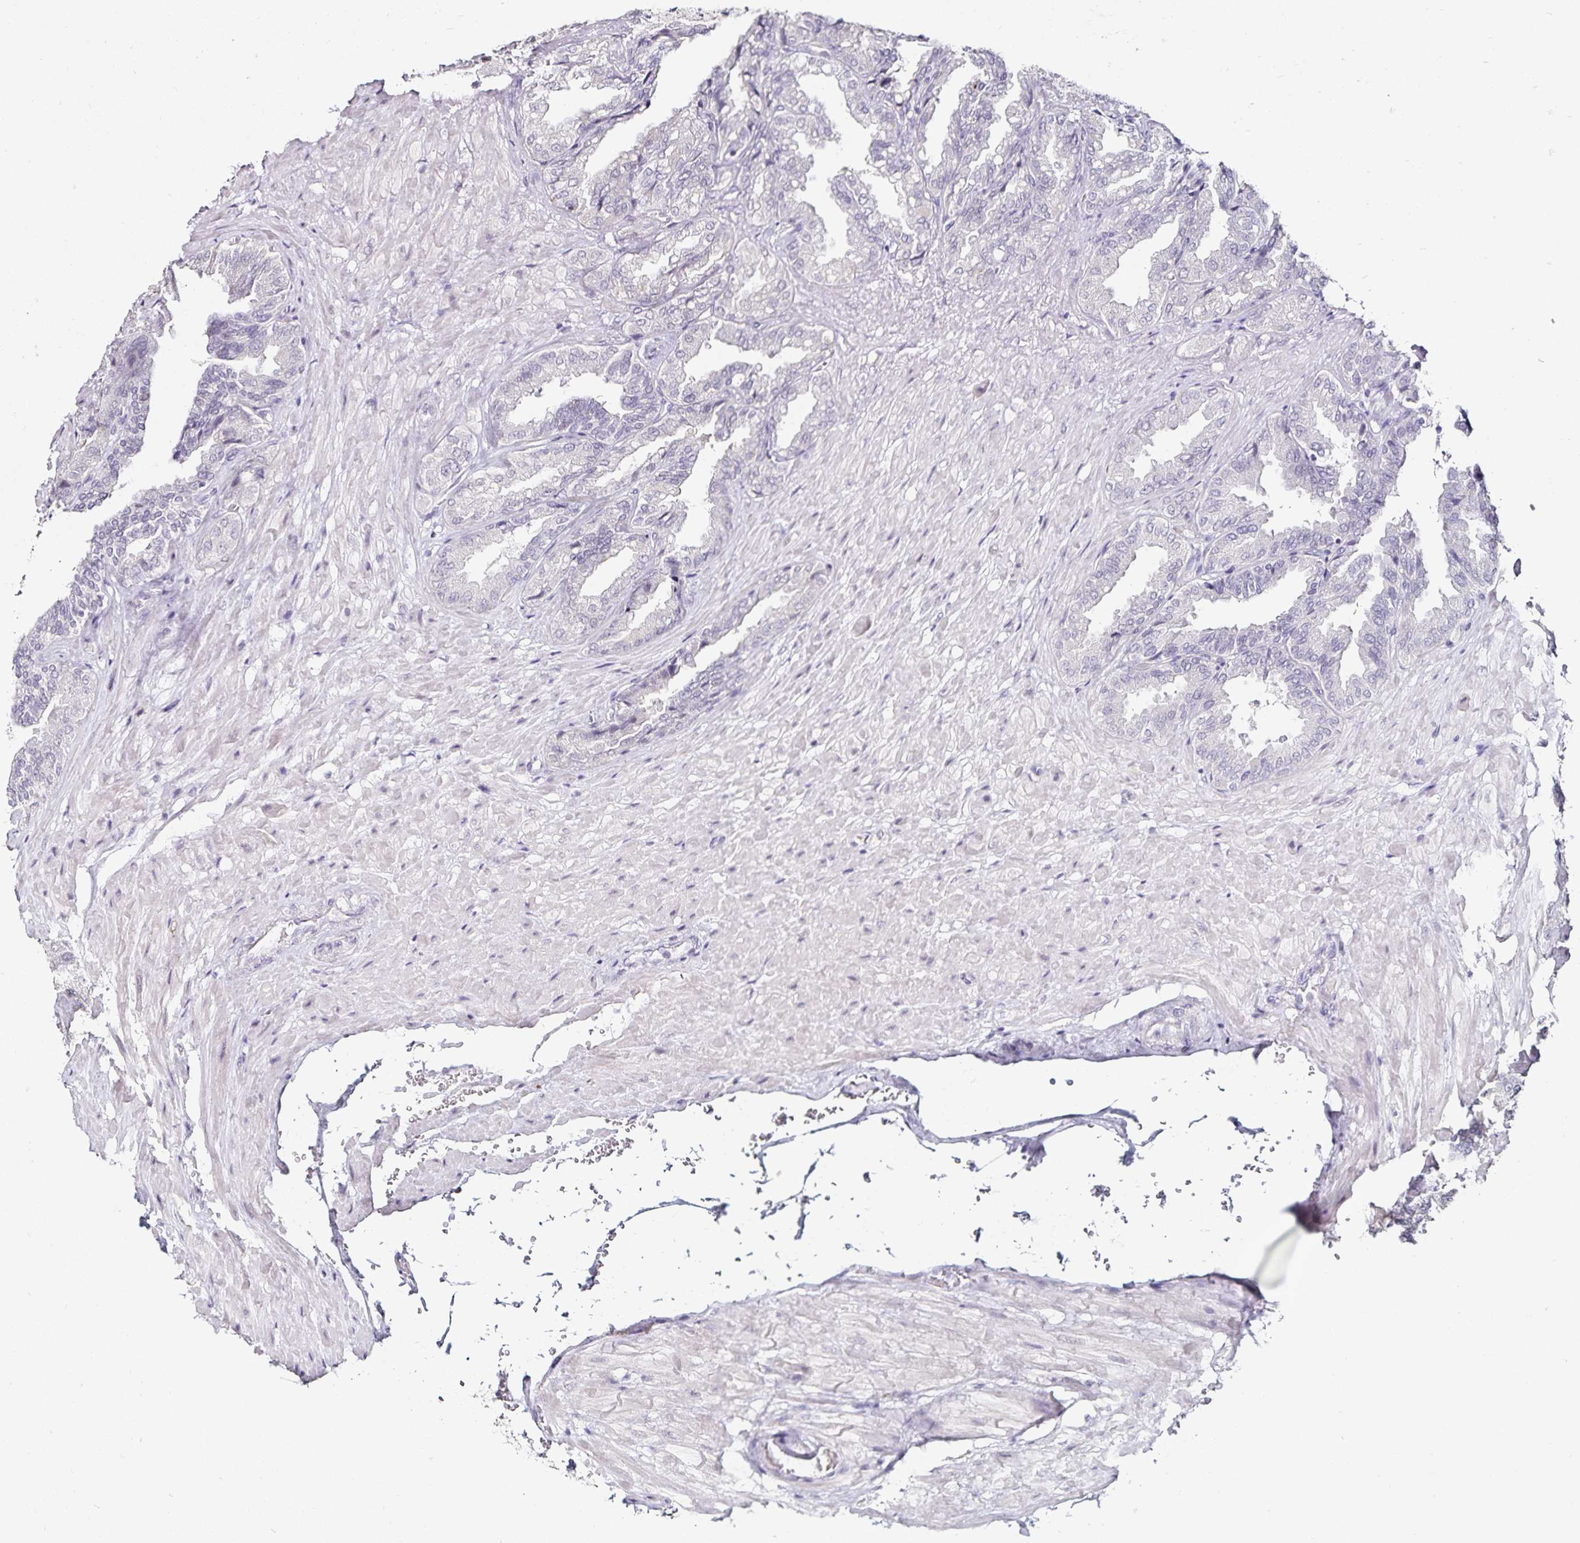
{"staining": {"intensity": "negative", "quantity": "none", "location": "none"}, "tissue": "seminal vesicle", "cell_type": "Glandular cells", "image_type": "normal", "snomed": [{"axis": "morphology", "description": "Normal tissue, NOS"}, {"axis": "topography", "description": "Seminal veicle"}], "caption": "High power microscopy photomicrograph of an immunohistochemistry (IHC) photomicrograph of benign seminal vesicle, revealing no significant staining in glandular cells.", "gene": "ANLN", "patient": {"sex": "male", "age": 68}}